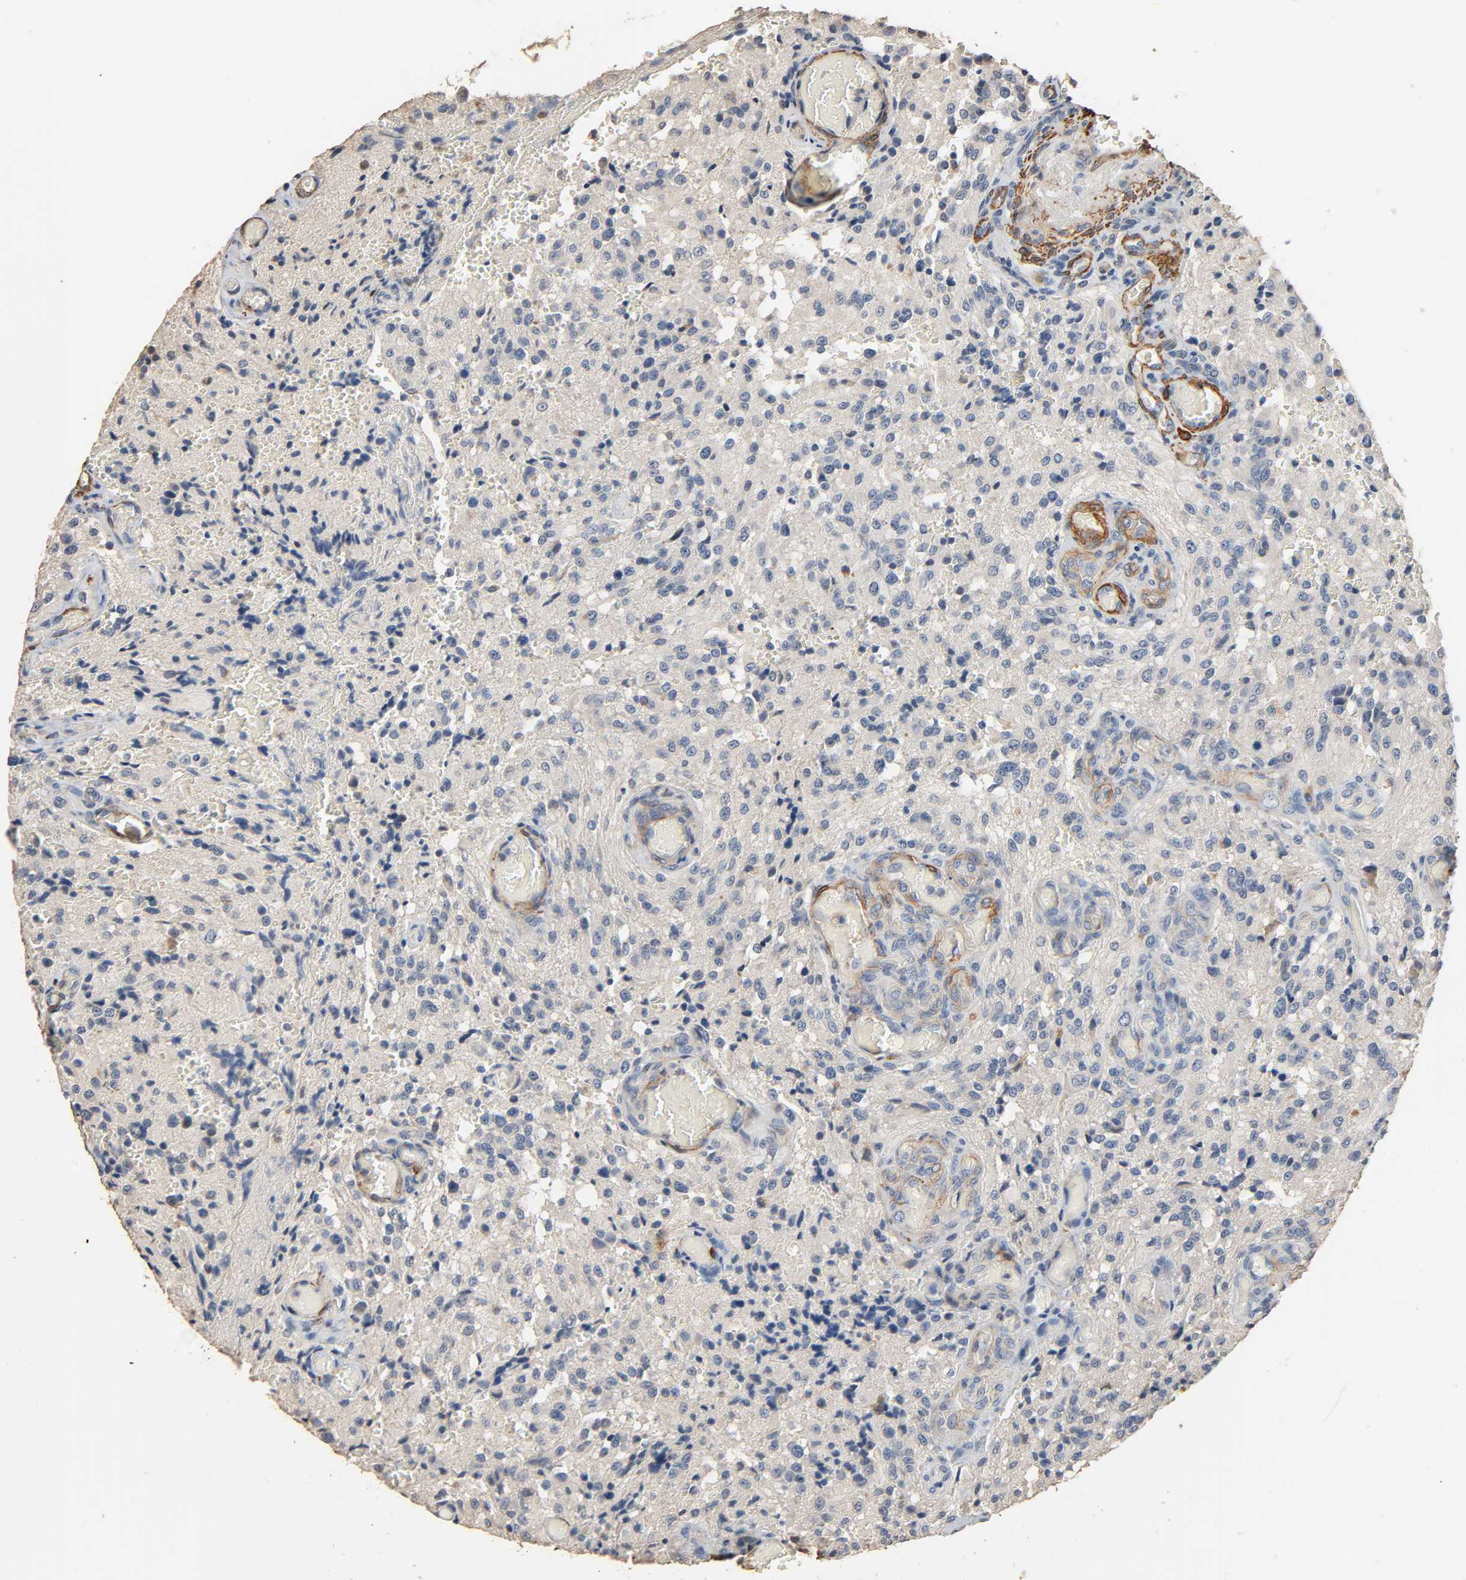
{"staining": {"intensity": "negative", "quantity": "none", "location": "none"}, "tissue": "glioma", "cell_type": "Tumor cells", "image_type": "cancer", "snomed": [{"axis": "morphology", "description": "Normal tissue, NOS"}, {"axis": "morphology", "description": "Glioma, malignant, High grade"}, {"axis": "topography", "description": "Cerebral cortex"}], "caption": "Tumor cells show no significant positivity in glioma.", "gene": "GSTA3", "patient": {"sex": "male", "age": 56}}